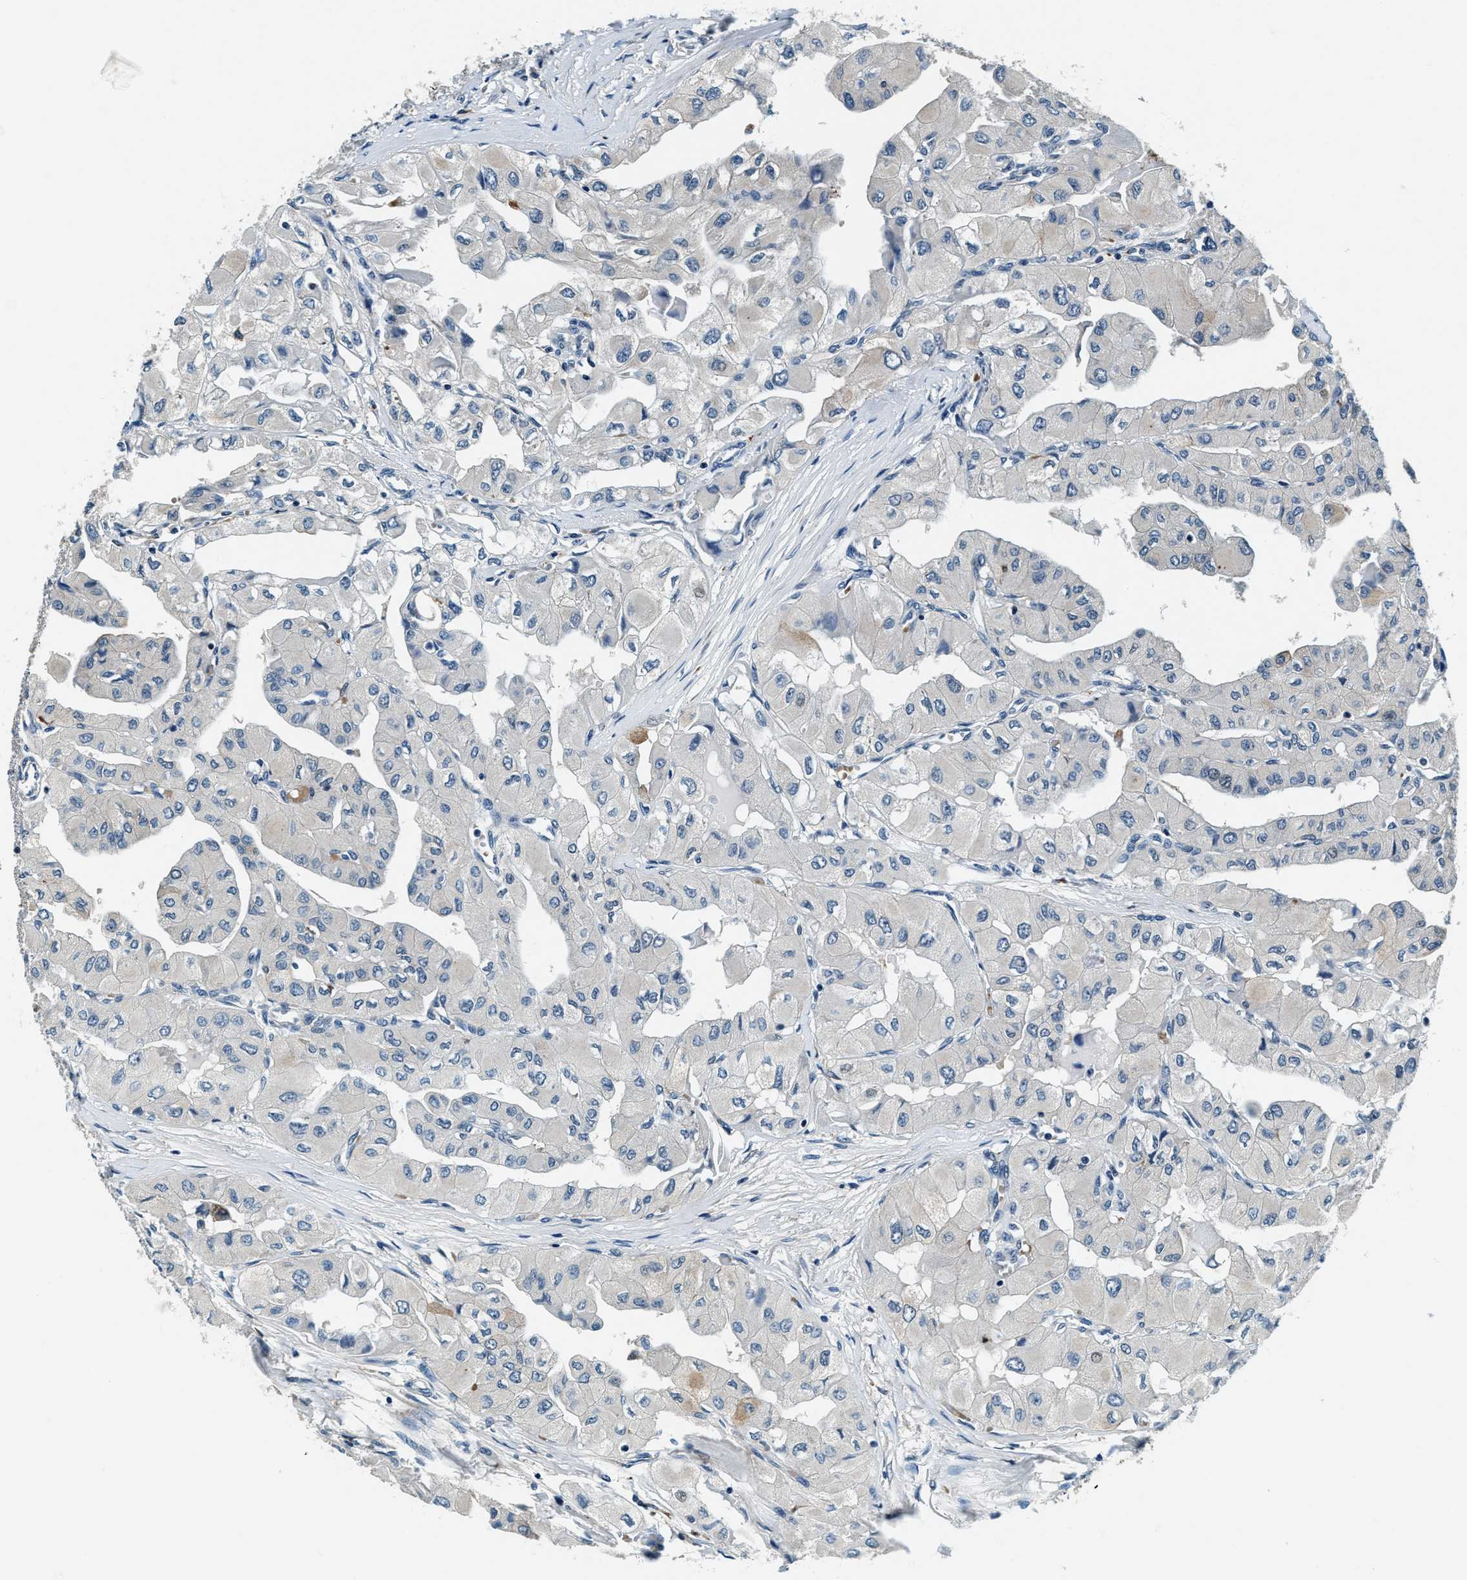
{"staining": {"intensity": "moderate", "quantity": "<25%", "location": "cytoplasmic/membranous"}, "tissue": "thyroid cancer", "cell_type": "Tumor cells", "image_type": "cancer", "snomed": [{"axis": "morphology", "description": "Papillary adenocarcinoma, NOS"}, {"axis": "topography", "description": "Thyroid gland"}], "caption": "Tumor cells reveal low levels of moderate cytoplasmic/membranous expression in about <25% of cells in thyroid papillary adenocarcinoma. The protein of interest is stained brown, and the nuclei are stained in blue (DAB (3,3'-diaminobenzidine) IHC with brightfield microscopy, high magnification).", "gene": "C2orf66", "patient": {"sex": "female", "age": 59}}